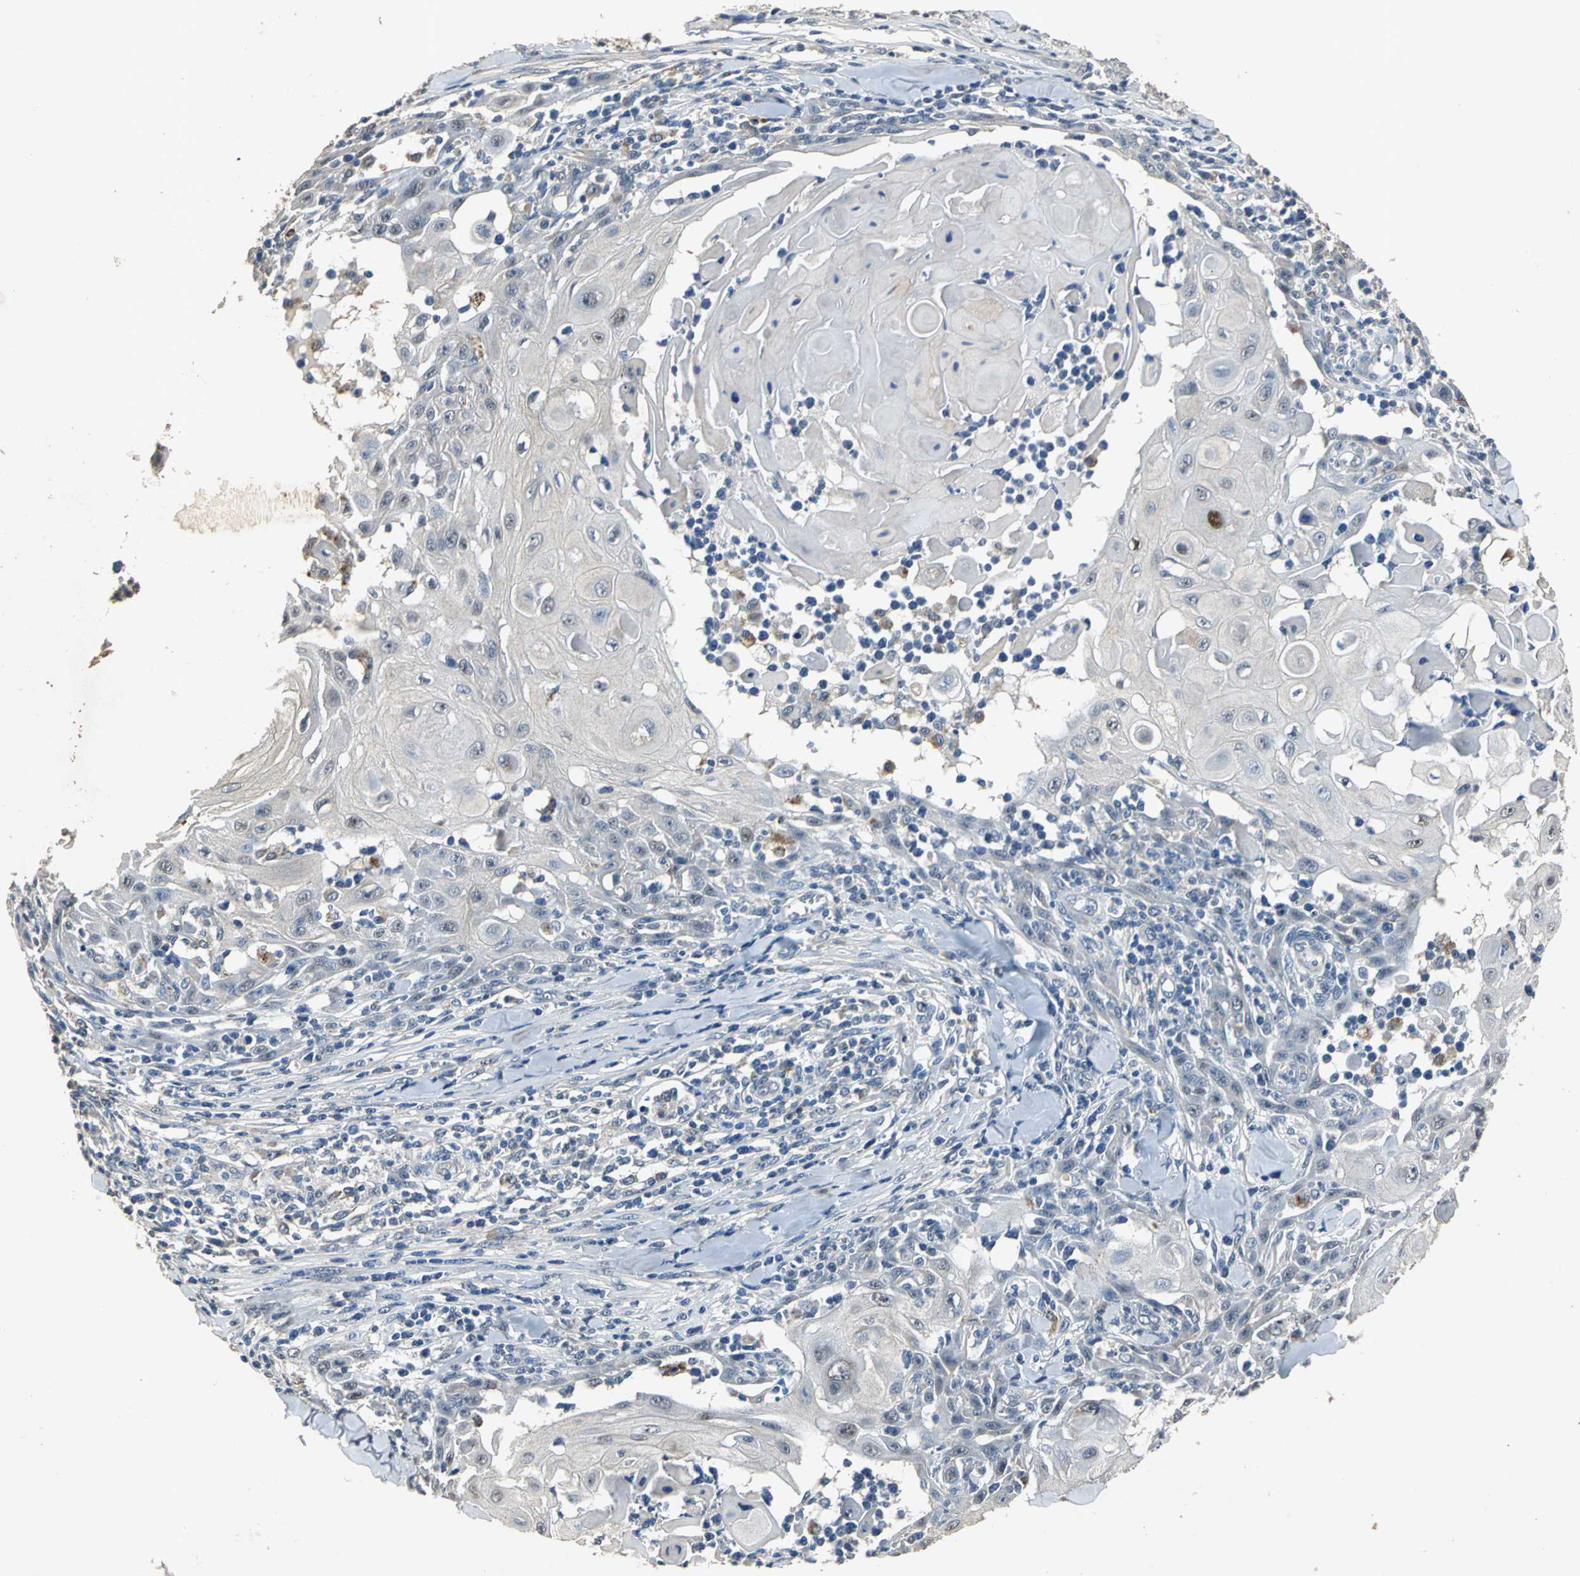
{"staining": {"intensity": "weak", "quantity": "25%-75%", "location": "cytoplasmic/membranous"}, "tissue": "skin cancer", "cell_type": "Tumor cells", "image_type": "cancer", "snomed": [{"axis": "morphology", "description": "Squamous cell carcinoma, NOS"}, {"axis": "topography", "description": "Skin"}], "caption": "Skin cancer stained with a protein marker displays weak staining in tumor cells.", "gene": "OCLN", "patient": {"sex": "male", "age": 24}}